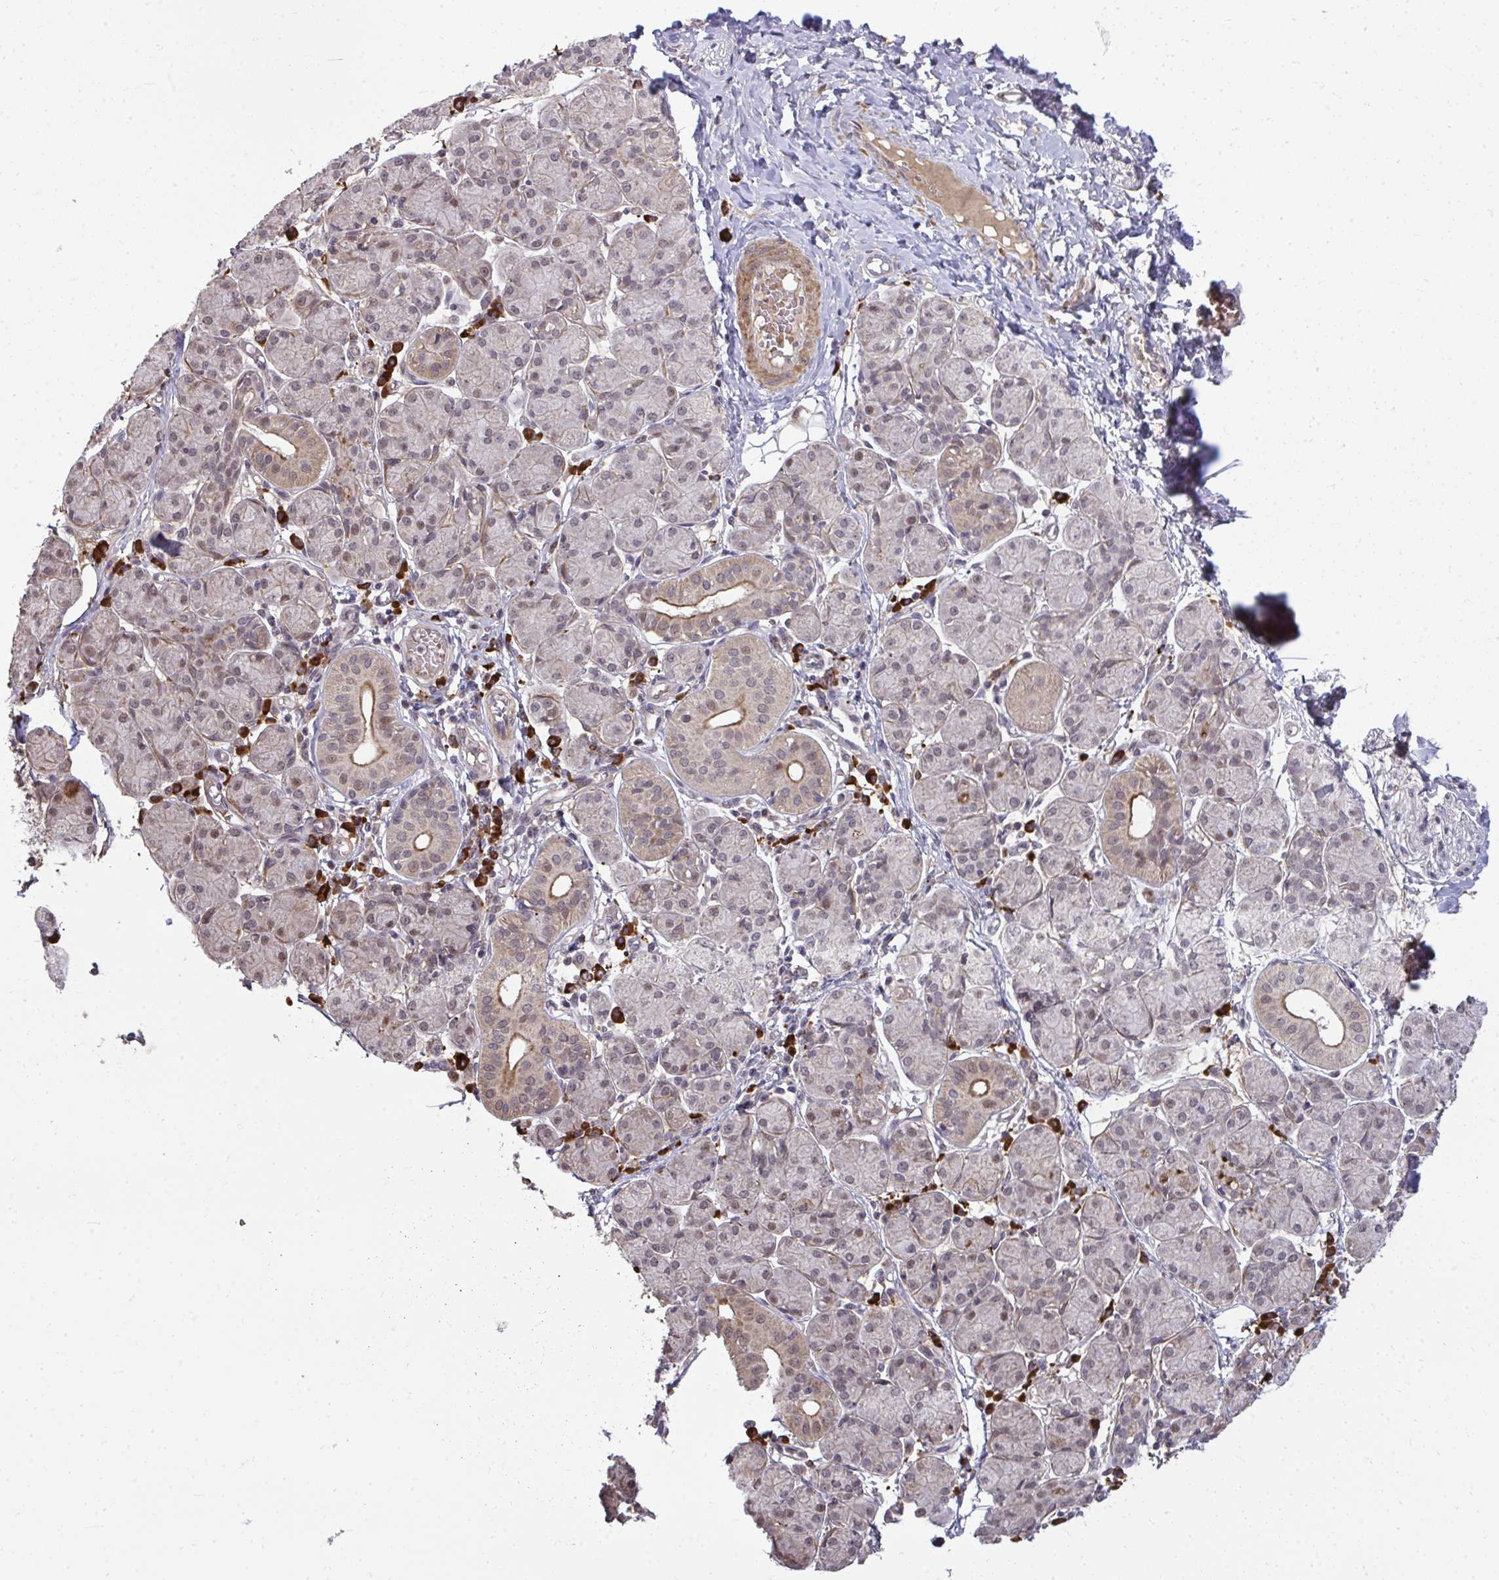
{"staining": {"intensity": "moderate", "quantity": "<25%", "location": "cytoplasmic/membranous"}, "tissue": "salivary gland", "cell_type": "Glandular cells", "image_type": "normal", "snomed": [{"axis": "morphology", "description": "Normal tissue, NOS"}, {"axis": "morphology", "description": "Inflammation, NOS"}, {"axis": "topography", "description": "Lymph node"}, {"axis": "topography", "description": "Salivary gland"}], "caption": "Benign salivary gland was stained to show a protein in brown. There is low levels of moderate cytoplasmic/membranous positivity in approximately <25% of glandular cells. The protein is shown in brown color, while the nuclei are stained blue.", "gene": "ZSCAN9", "patient": {"sex": "male", "age": 3}}